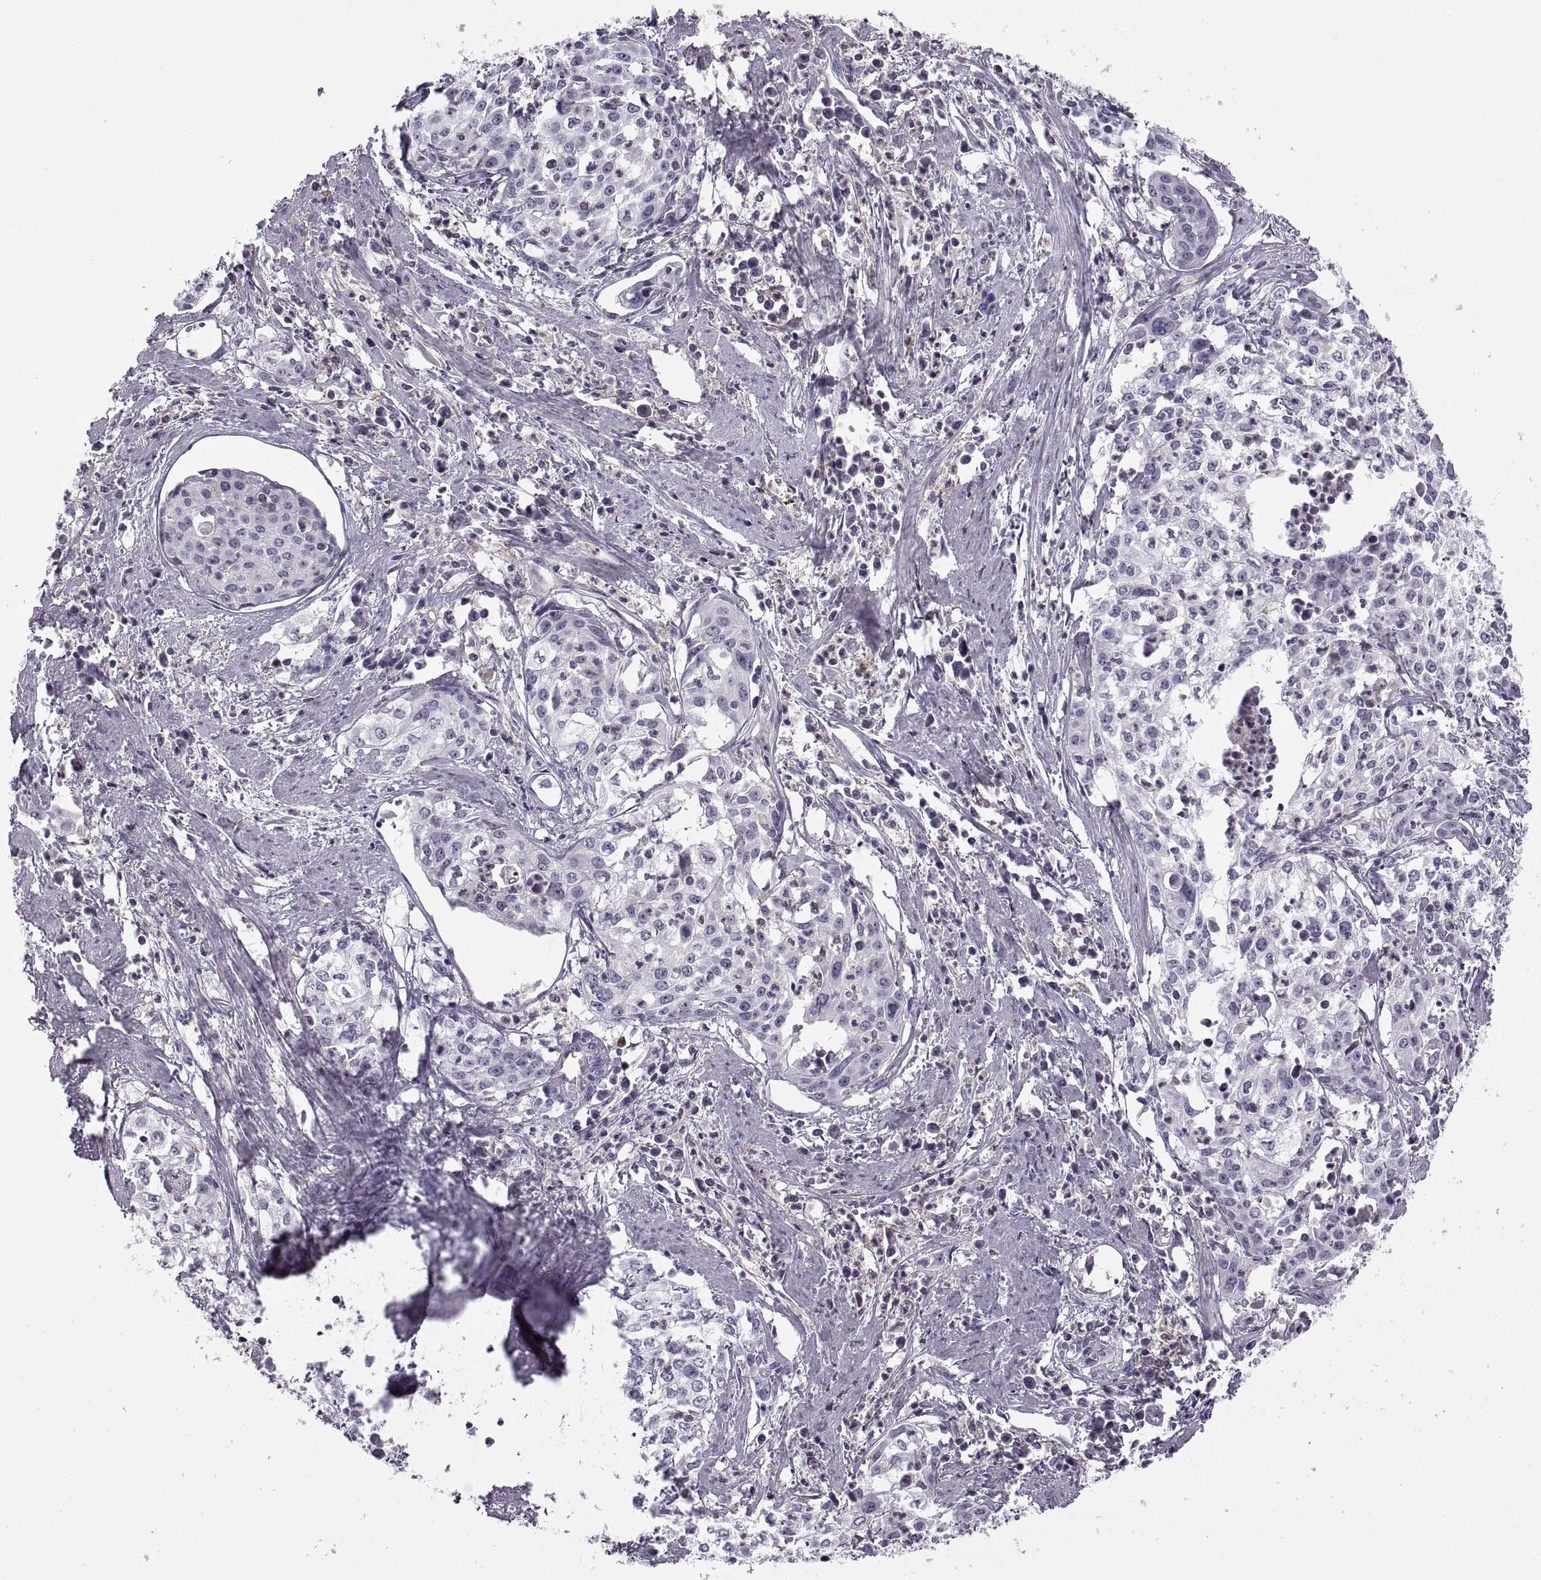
{"staining": {"intensity": "negative", "quantity": "none", "location": "none"}, "tissue": "cervical cancer", "cell_type": "Tumor cells", "image_type": "cancer", "snomed": [{"axis": "morphology", "description": "Squamous cell carcinoma, NOS"}, {"axis": "topography", "description": "Cervix"}], "caption": "IHC histopathology image of human squamous cell carcinoma (cervical) stained for a protein (brown), which displays no staining in tumor cells. (DAB IHC, high magnification).", "gene": "RALB", "patient": {"sex": "female", "age": 39}}